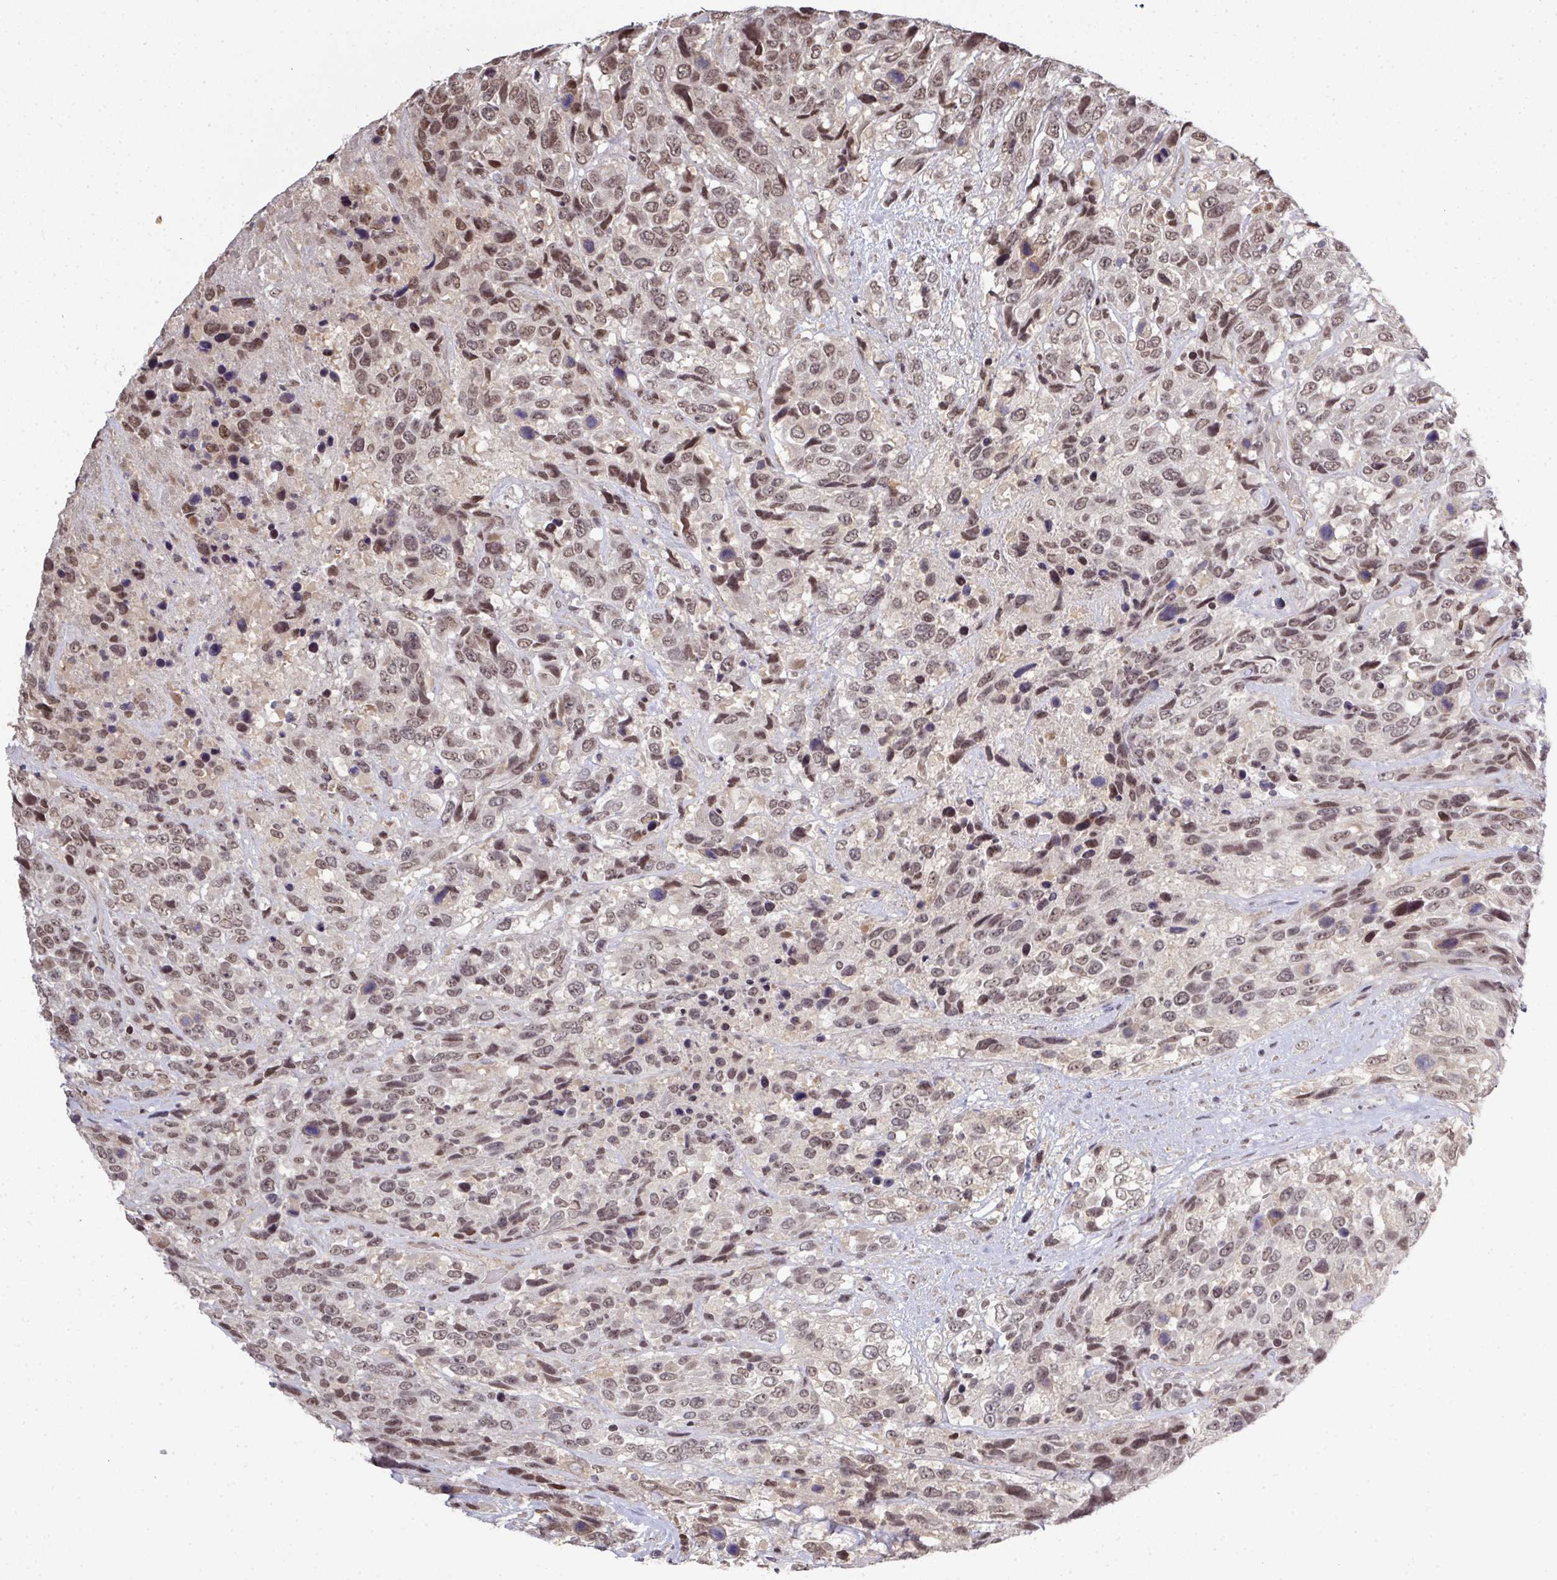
{"staining": {"intensity": "moderate", "quantity": ">75%", "location": "nuclear"}, "tissue": "urothelial cancer", "cell_type": "Tumor cells", "image_type": "cancer", "snomed": [{"axis": "morphology", "description": "Urothelial carcinoma, High grade"}, {"axis": "topography", "description": "Urinary bladder"}], "caption": "DAB immunohistochemical staining of urothelial cancer demonstrates moderate nuclear protein expression in approximately >75% of tumor cells. Nuclei are stained in blue.", "gene": "GTF2H3", "patient": {"sex": "female", "age": 70}}